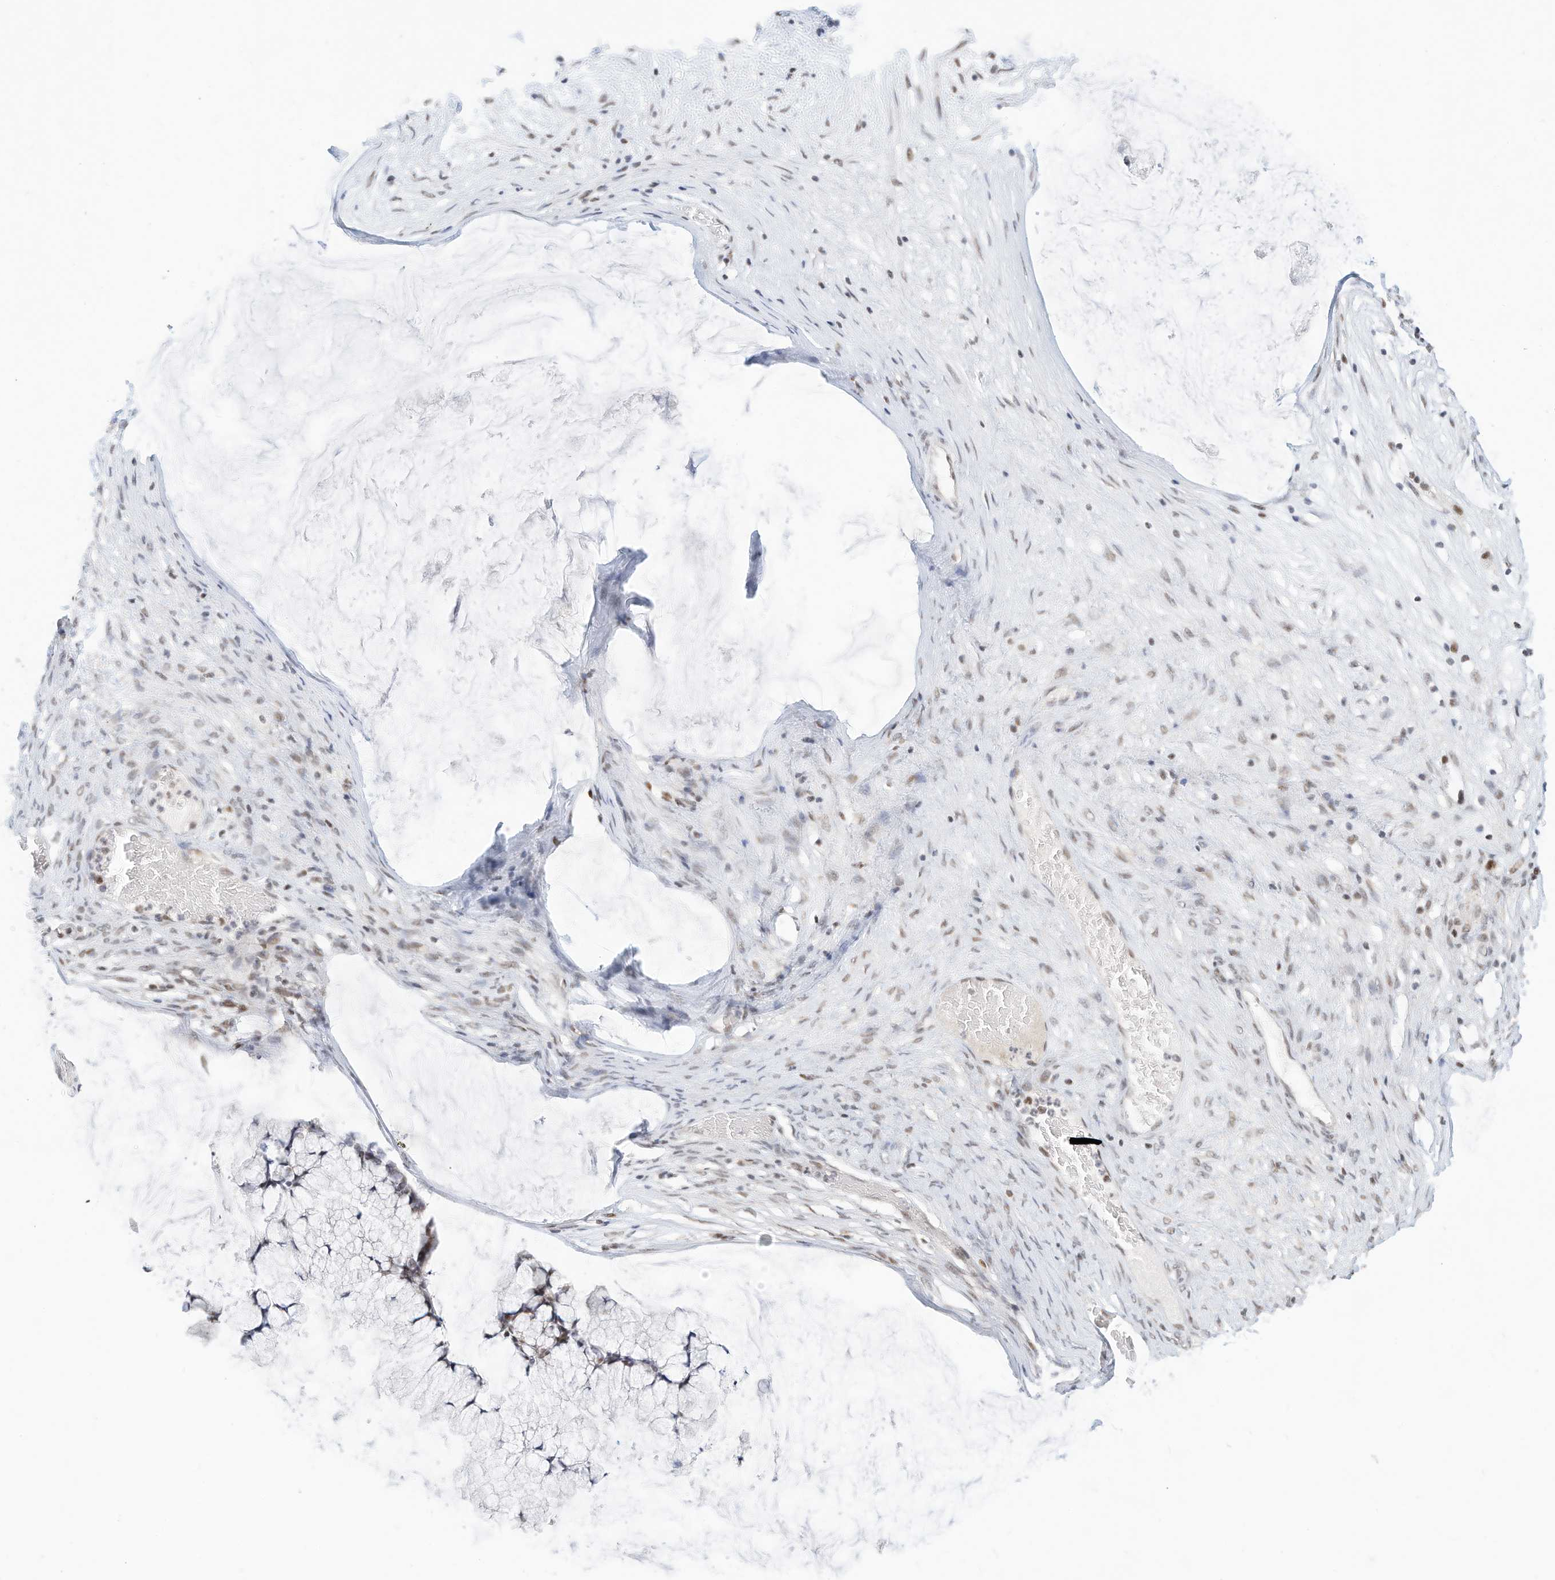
{"staining": {"intensity": "negative", "quantity": "none", "location": "none"}, "tissue": "ovarian cancer", "cell_type": "Tumor cells", "image_type": "cancer", "snomed": [{"axis": "morphology", "description": "Cystadenocarcinoma, mucinous, NOS"}, {"axis": "topography", "description": "Ovary"}], "caption": "Immunohistochemistry histopathology image of human ovarian cancer (mucinous cystadenocarcinoma) stained for a protein (brown), which demonstrates no staining in tumor cells. The staining is performed using DAB brown chromogen with nuclei counter-stained in using hematoxylin.", "gene": "OGT", "patient": {"sex": "female", "age": 42}}